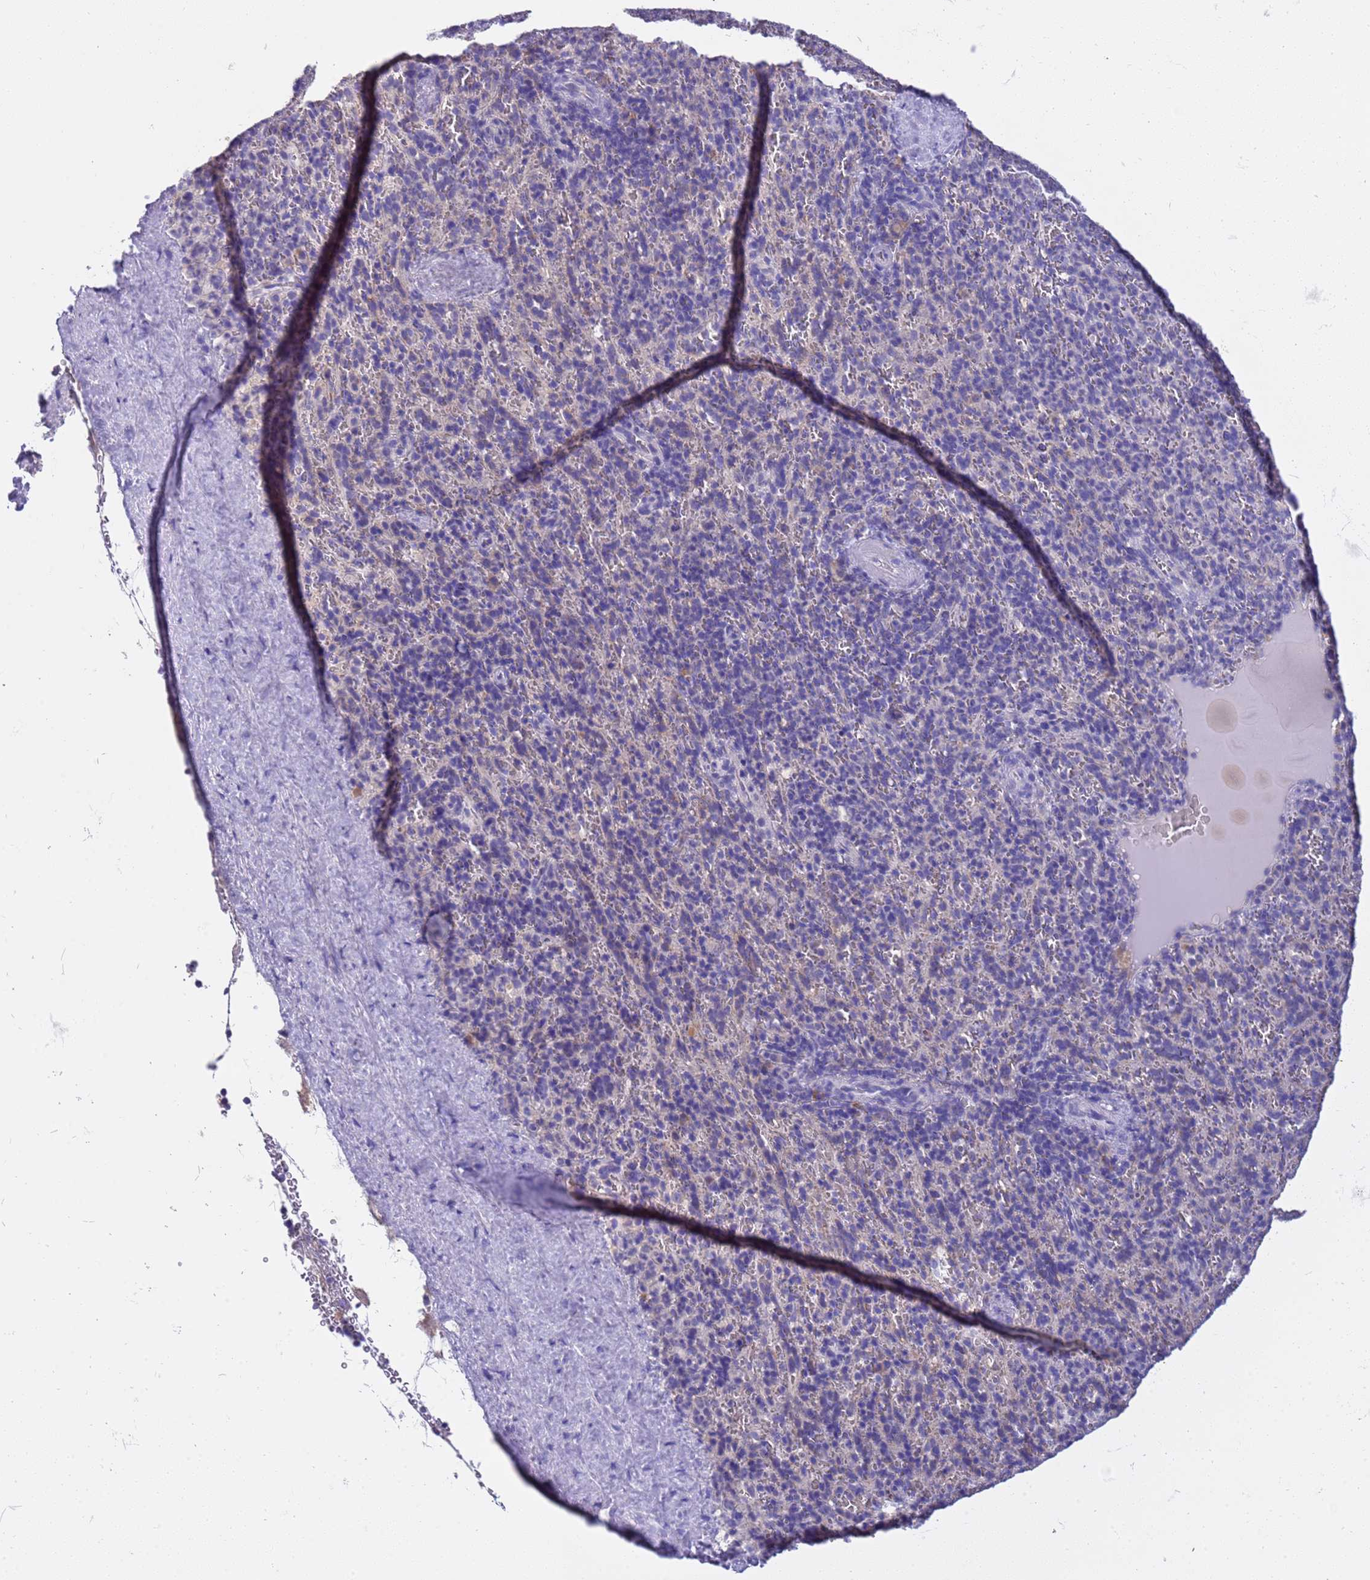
{"staining": {"intensity": "negative", "quantity": "none", "location": "none"}, "tissue": "spleen", "cell_type": "Cells in red pulp", "image_type": "normal", "snomed": [{"axis": "morphology", "description": "Normal tissue, NOS"}, {"axis": "topography", "description": "Spleen"}], "caption": "Immunohistochemistry (IHC) micrograph of benign spleen stained for a protein (brown), which demonstrates no positivity in cells in red pulp. (Immunohistochemistry, brightfield microscopy, high magnification).", "gene": "SLC24A3", "patient": {"sex": "female", "age": 21}}